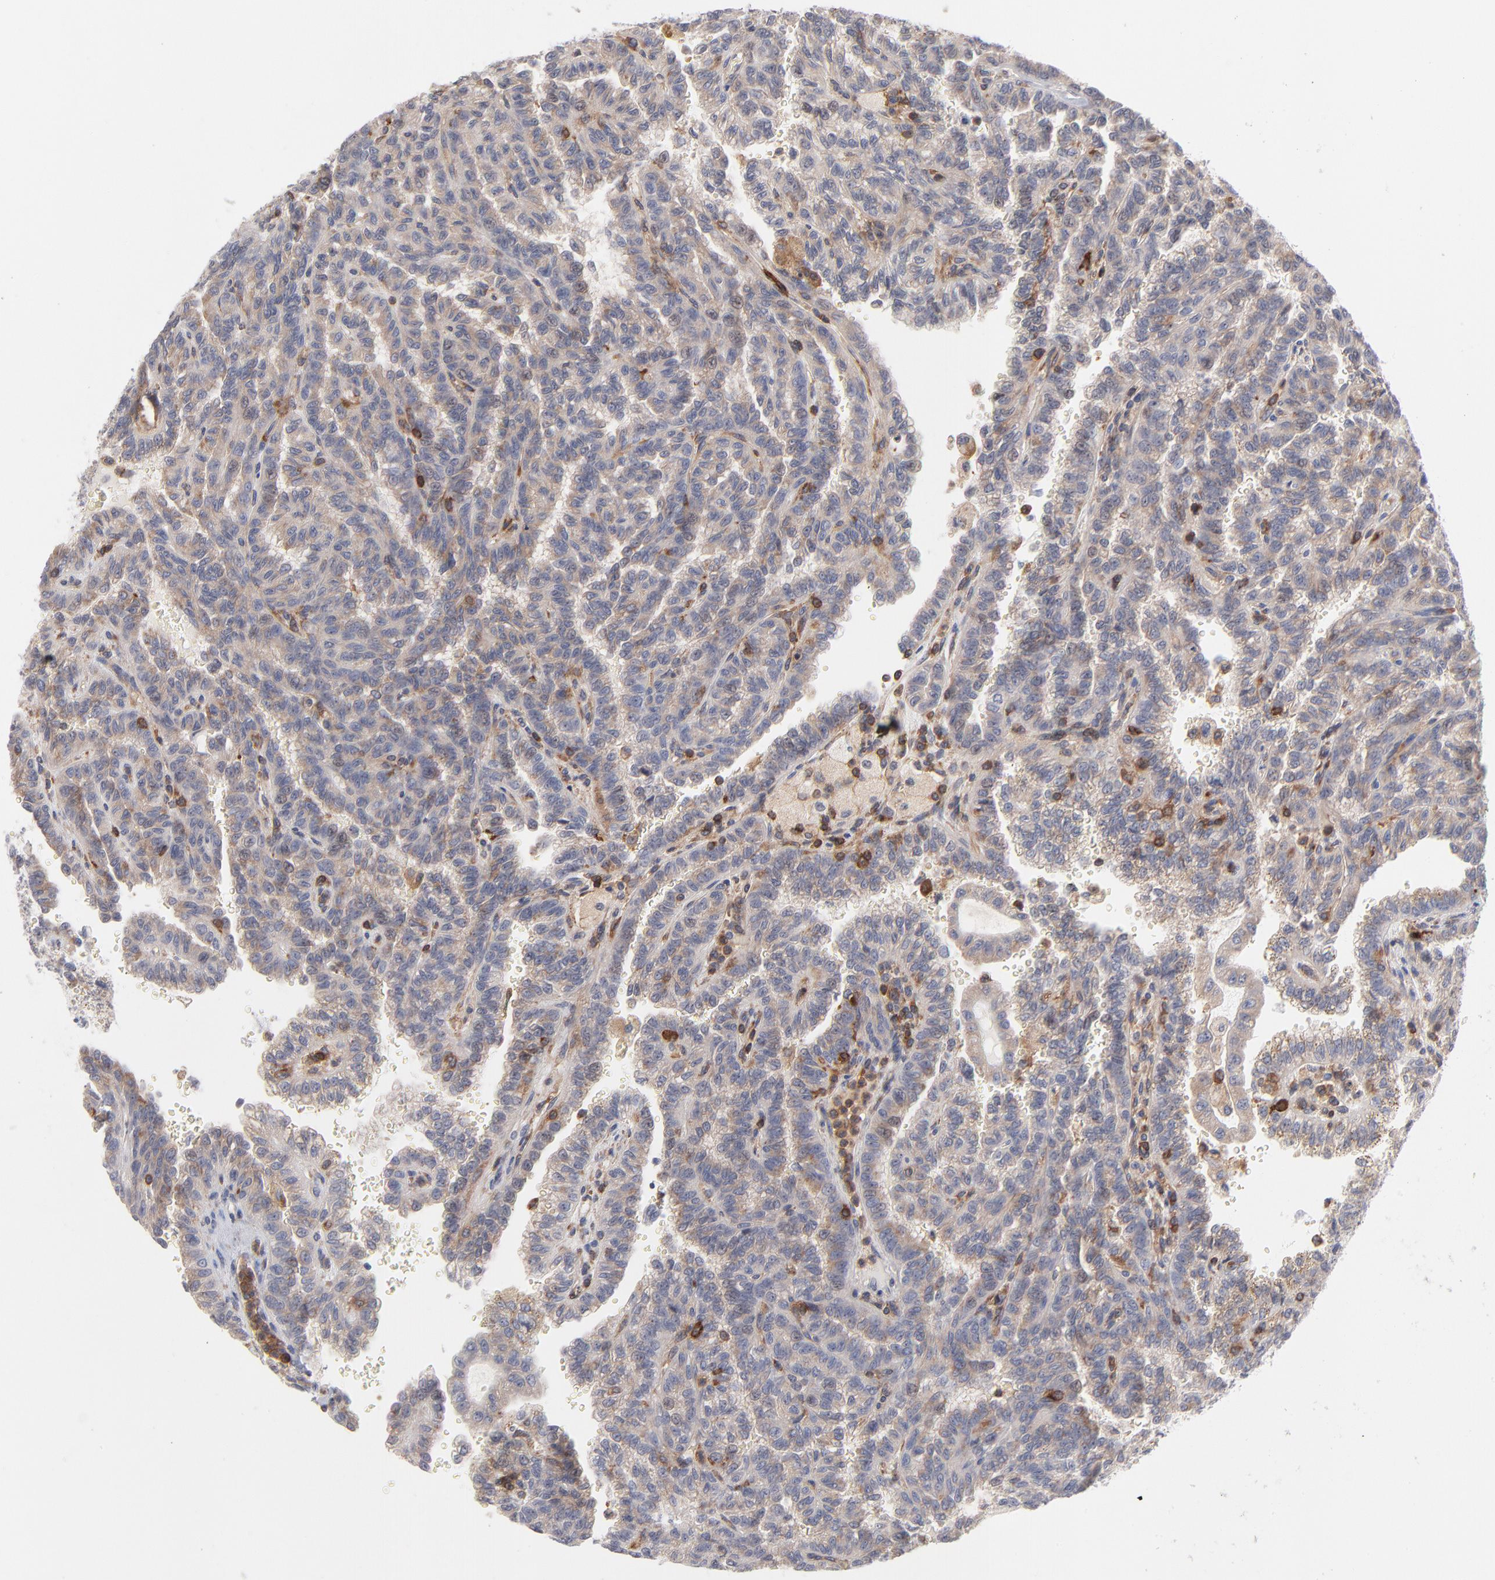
{"staining": {"intensity": "weak", "quantity": ">75%", "location": "cytoplasmic/membranous"}, "tissue": "renal cancer", "cell_type": "Tumor cells", "image_type": "cancer", "snomed": [{"axis": "morphology", "description": "Inflammation, NOS"}, {"axis": "morphology", "description": "Adenocarcinoma, NOS"}, {"axis": "topography", "description": "Kidney"}], "caption": "Human adenocarcinoma (renal) stained for a protein (brown) reveals weak cytoplasmic/membranous positive staining in approximately >75% of tumor cells.", "gene": "WIPF1", "patient": {"sex": "male", "age": 68}}